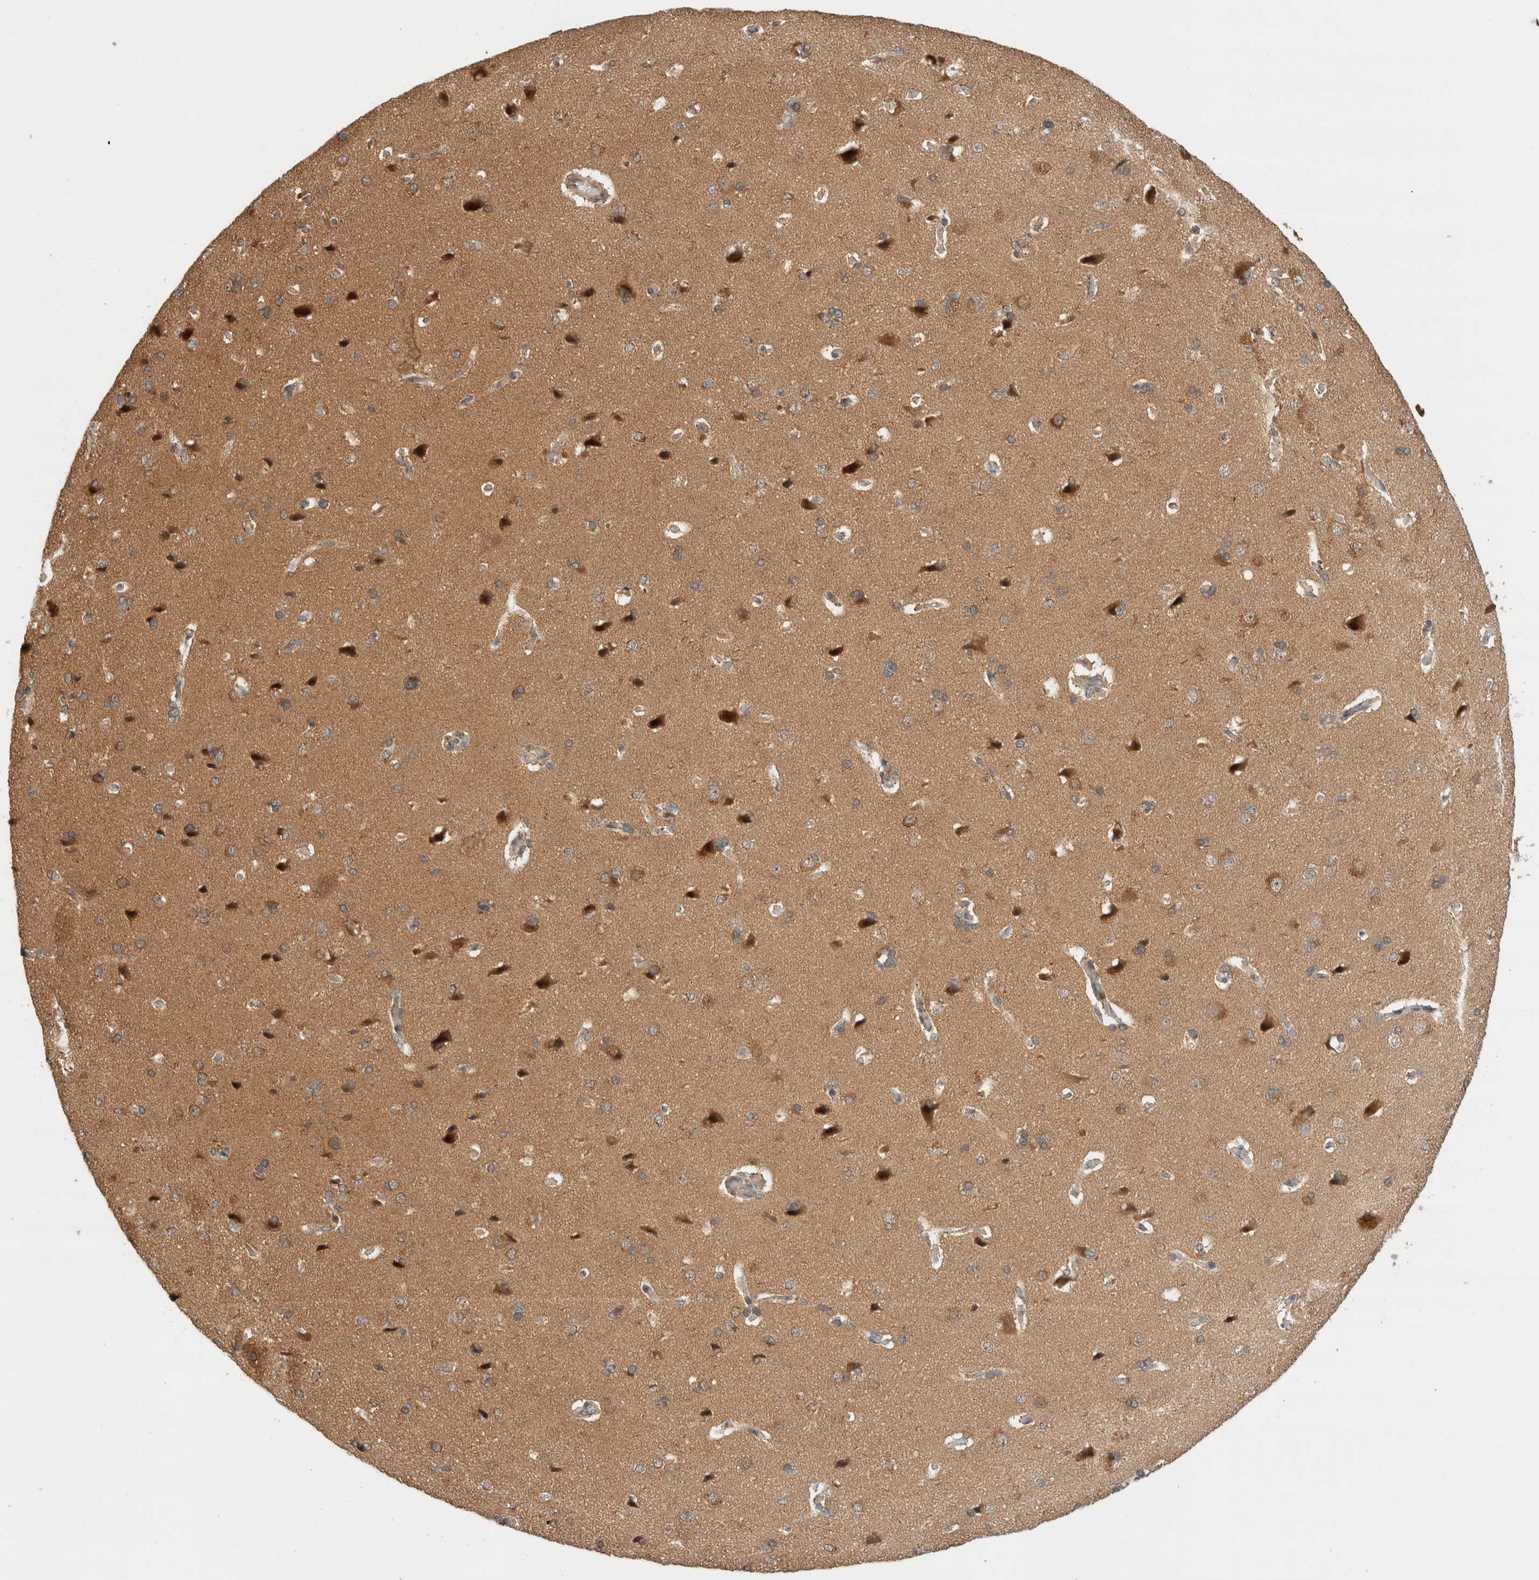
{"staining": {"intensity": "weak", "quantity": ">75%", "location": "cytoplasmic/membranous"}, "tissue": "cerebral cortex", "cell_type": "Endothelial cells", "image_type": "normal", "snomed": [{"axis": "morphology", "description": "Normal tissue, NOS"}, {"axis": "topography", "description": "Cerebral cortex"}], "caption": "Protein staining by IHC shows weak cytoplasmic/membranous expression in about >75% of endothelial cells in normal cerebral cortex. The staining is performed using DAB brown chromogen to label protein expression. The nuclei are counter-stained blue using hematoxylin.", "gene": "OTUD6B", "patient": {"sex": "male", "age": 62}}